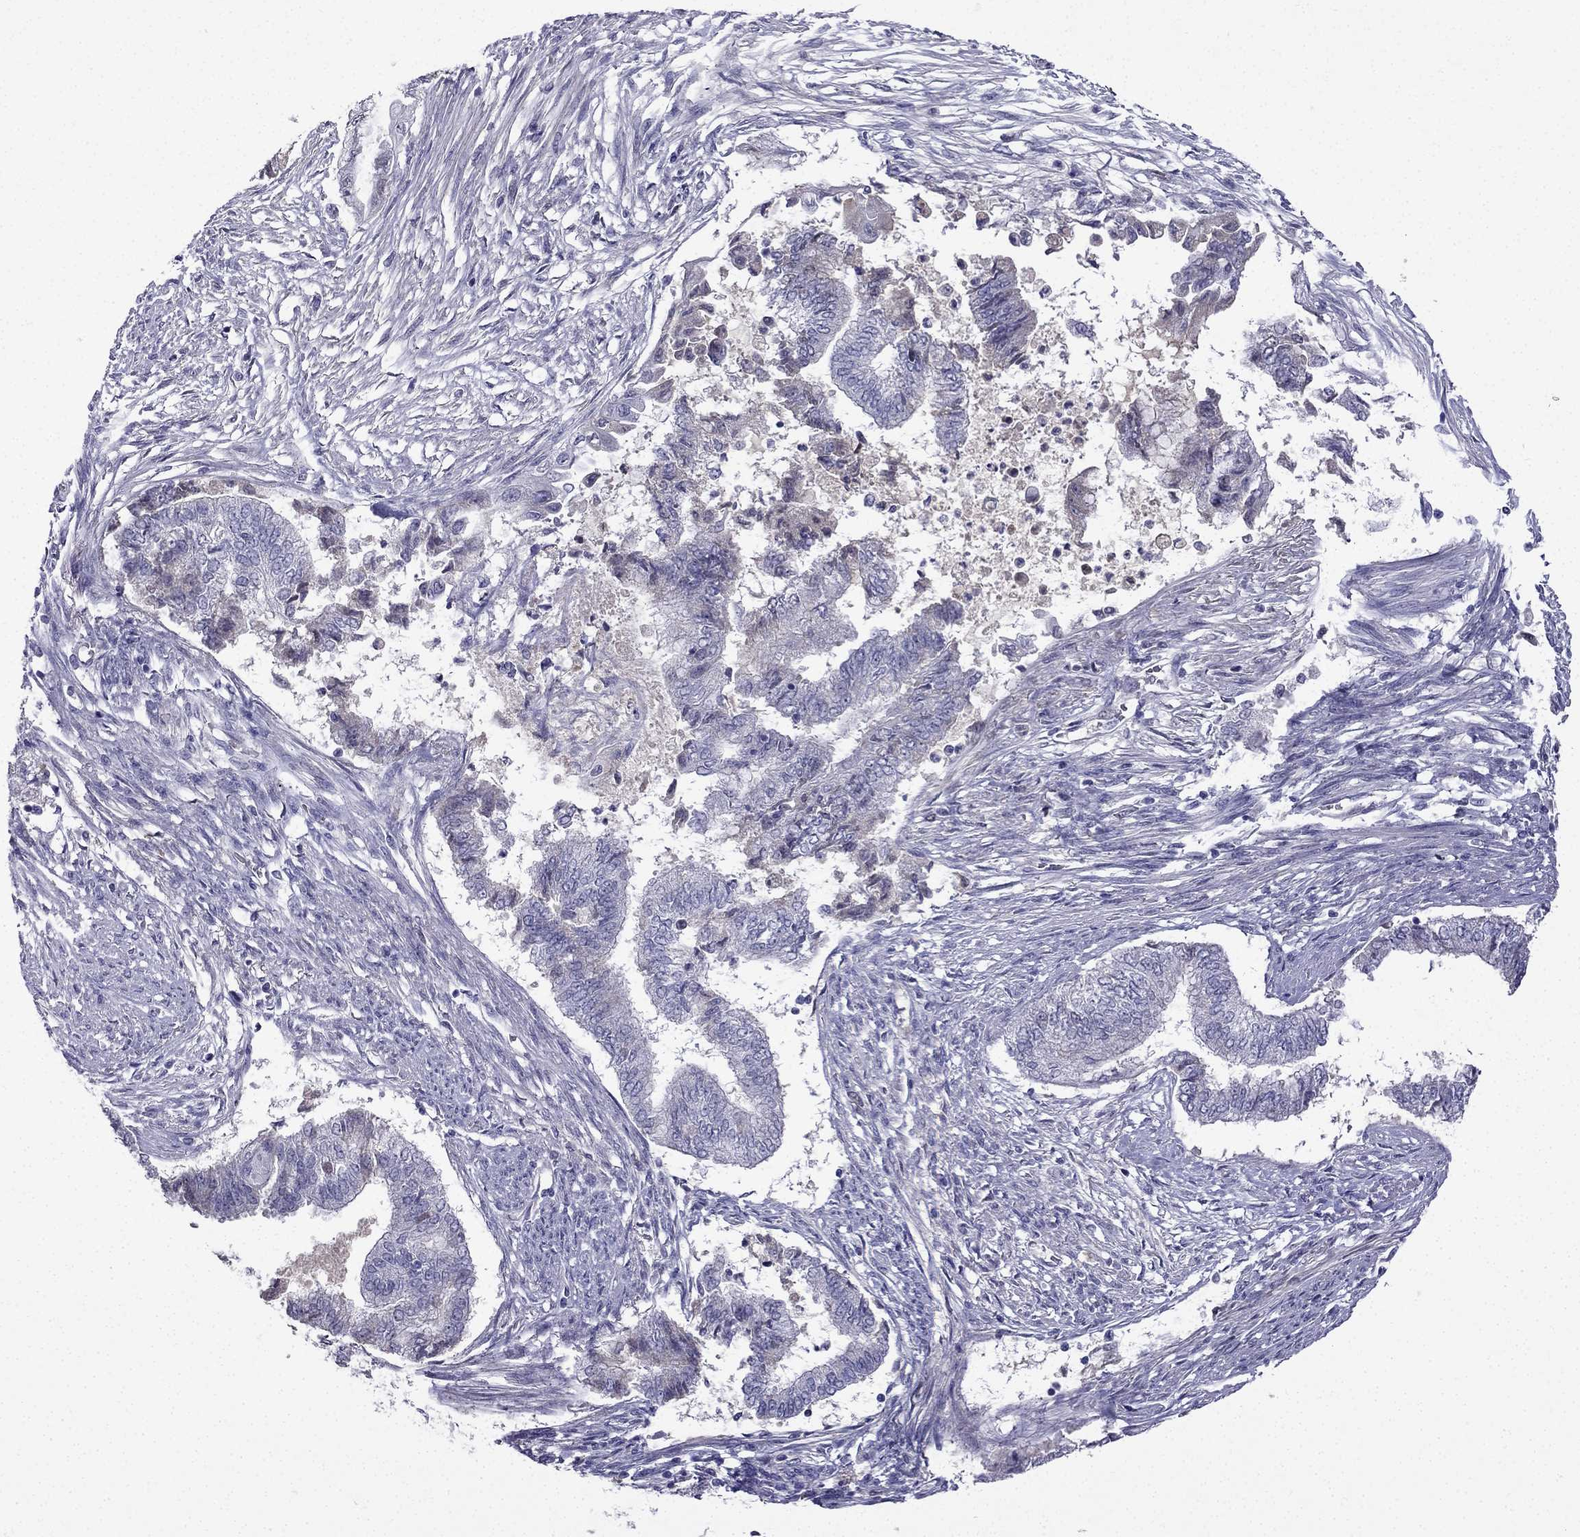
{"staining": {"intensity": "negative", "quantity": "none", "location": "none"}, "tissue": "endometrial cancer", "cell_type": "Tumor cells", "image_type": "cancer", "snomed": [{"axis": "morphology", "description": "Adenocarcinoma, NOS"}, {"axis": "topography", "description": "Endometrium"}], "caption": "The image demonstrates no significant positivity in tumor cells of endometrial adenocarcinoma.", "gene": "UHRF1", "patient": {"sex": "female", "age": 65}}